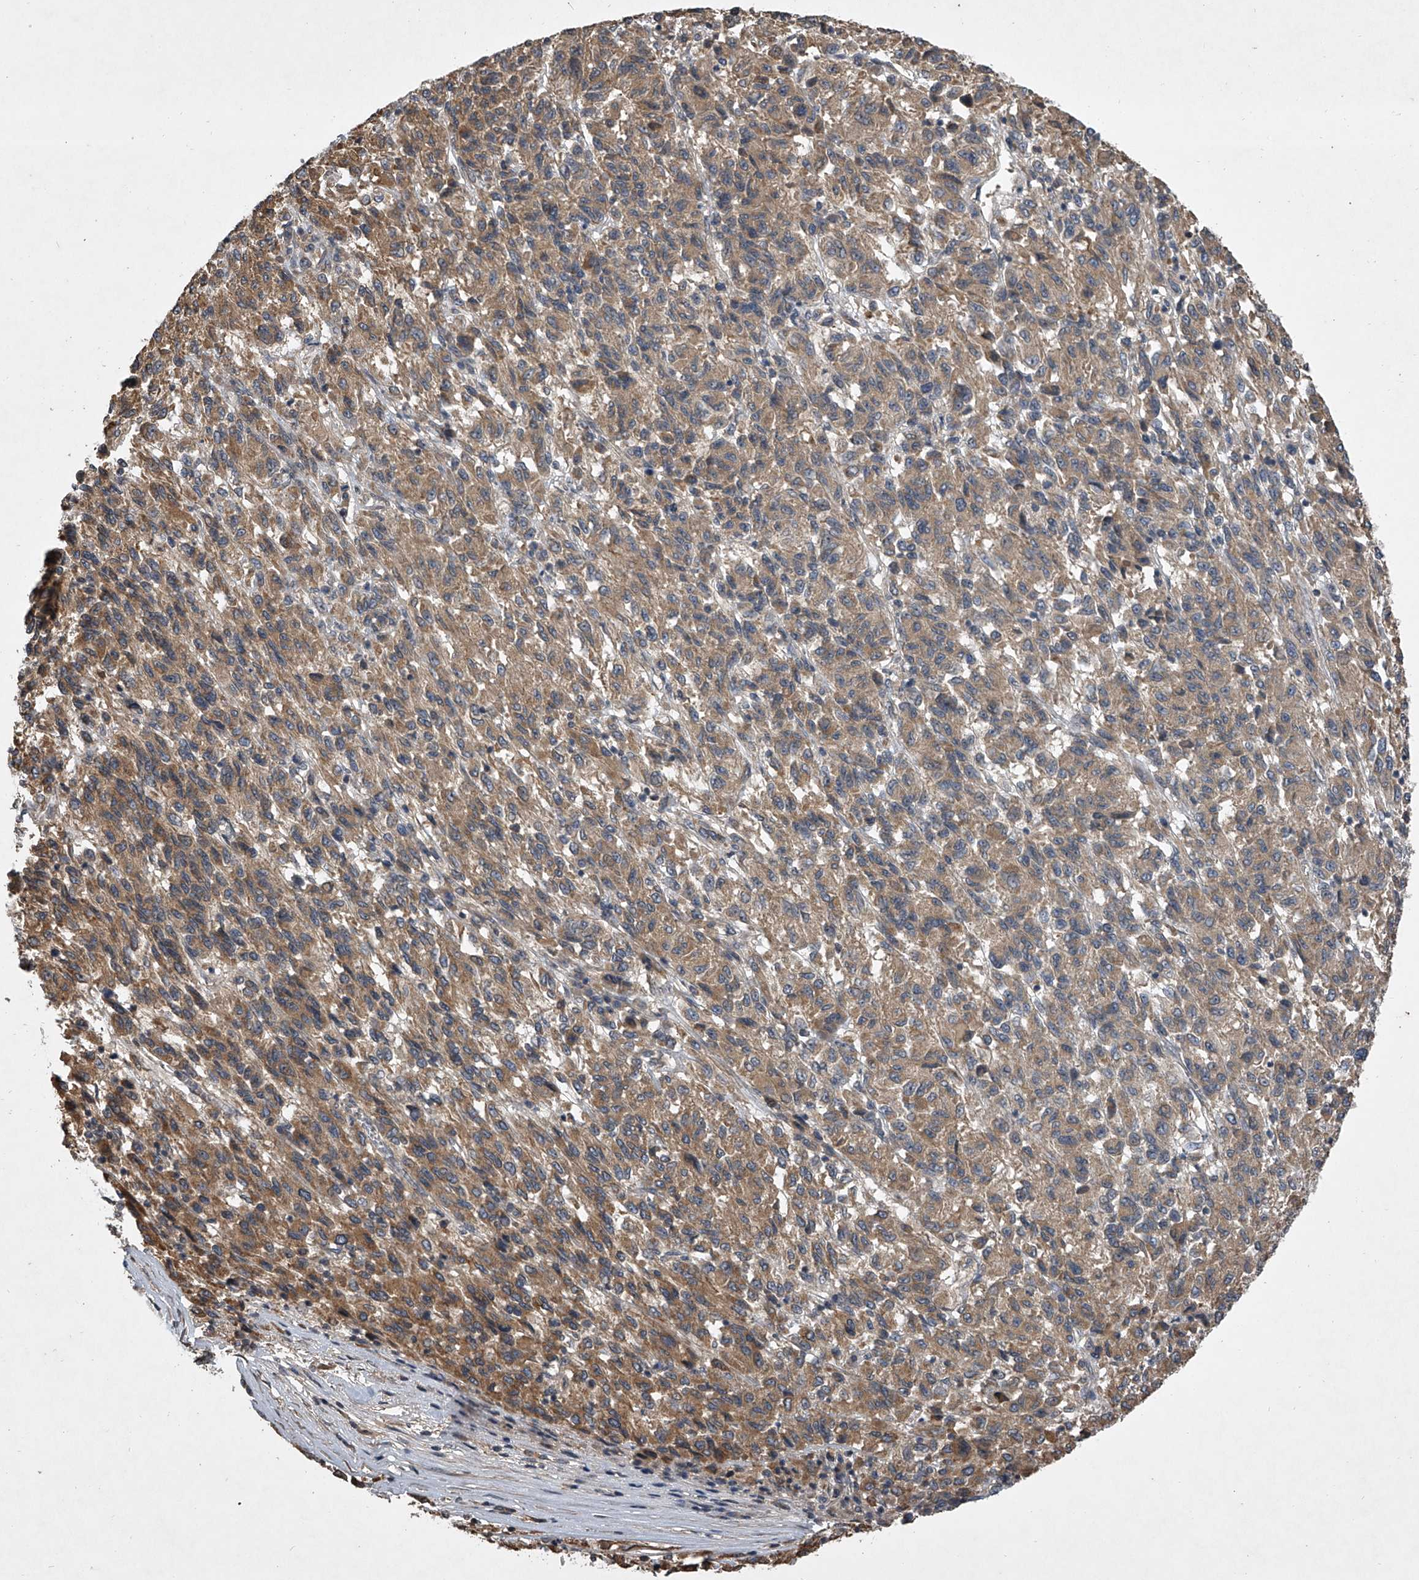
{"staining": {"intensity": "moderate", "quantity": ">75%", "location": "cytoplasmic/membranous"}, "tissue": "melanoma", "cell_type": "Tumor cells", "image_type": "cancer", "snomed": [{"axis": "morphology", "description": "Malignant melanoma, Metastatic site"}, {"axis": "topography", "description": "Lung"}], "caption": "There is medium levels of moderate cytoplasmic/membranous positivity in tumor cells of malignant melanoma (metastatic site), as demonstrated by immunohistochemical staining (brown color).", "gene": "NFS1", "patient": {"sex": "male", "age": 64}}